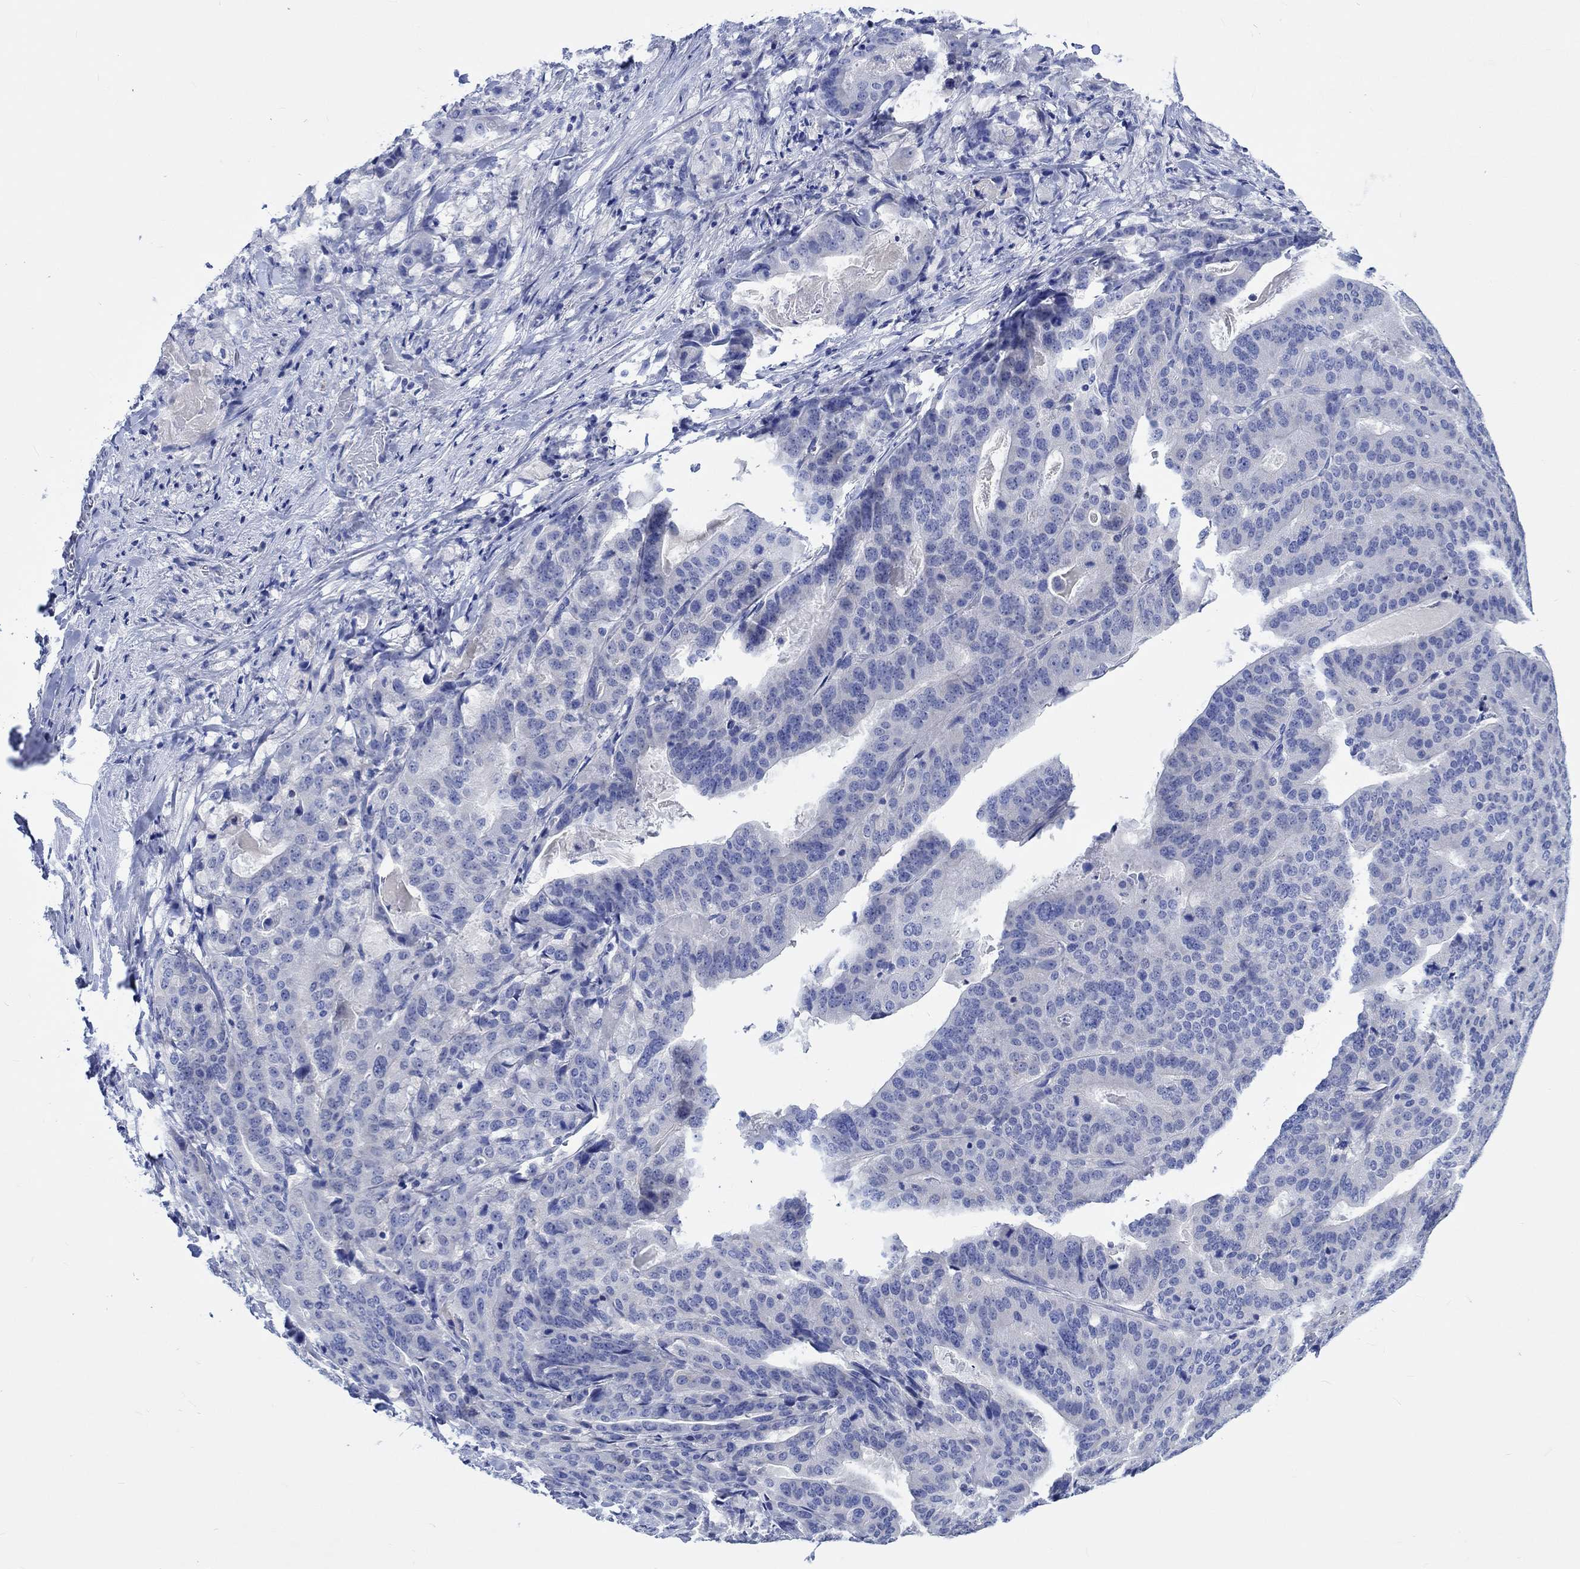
{"staining": {"intensity": "negative", "quantity": "none", "location": "none"}, "tissue": "stomach cancer", "cell_type": "Tumor cells", "image_type": "cancer", "snomed": [{"axis": "morphology", "description": "Adenocarcinoma, NOS"}, {"axis": "topography", "description": "Stomach"}], "caption": "Tumor cells are negative for brown protein staining in stomach cancer (adenocarcinoma).", "gene": "PTPRN2", "patient": {"sex": "male", "age": 48}}